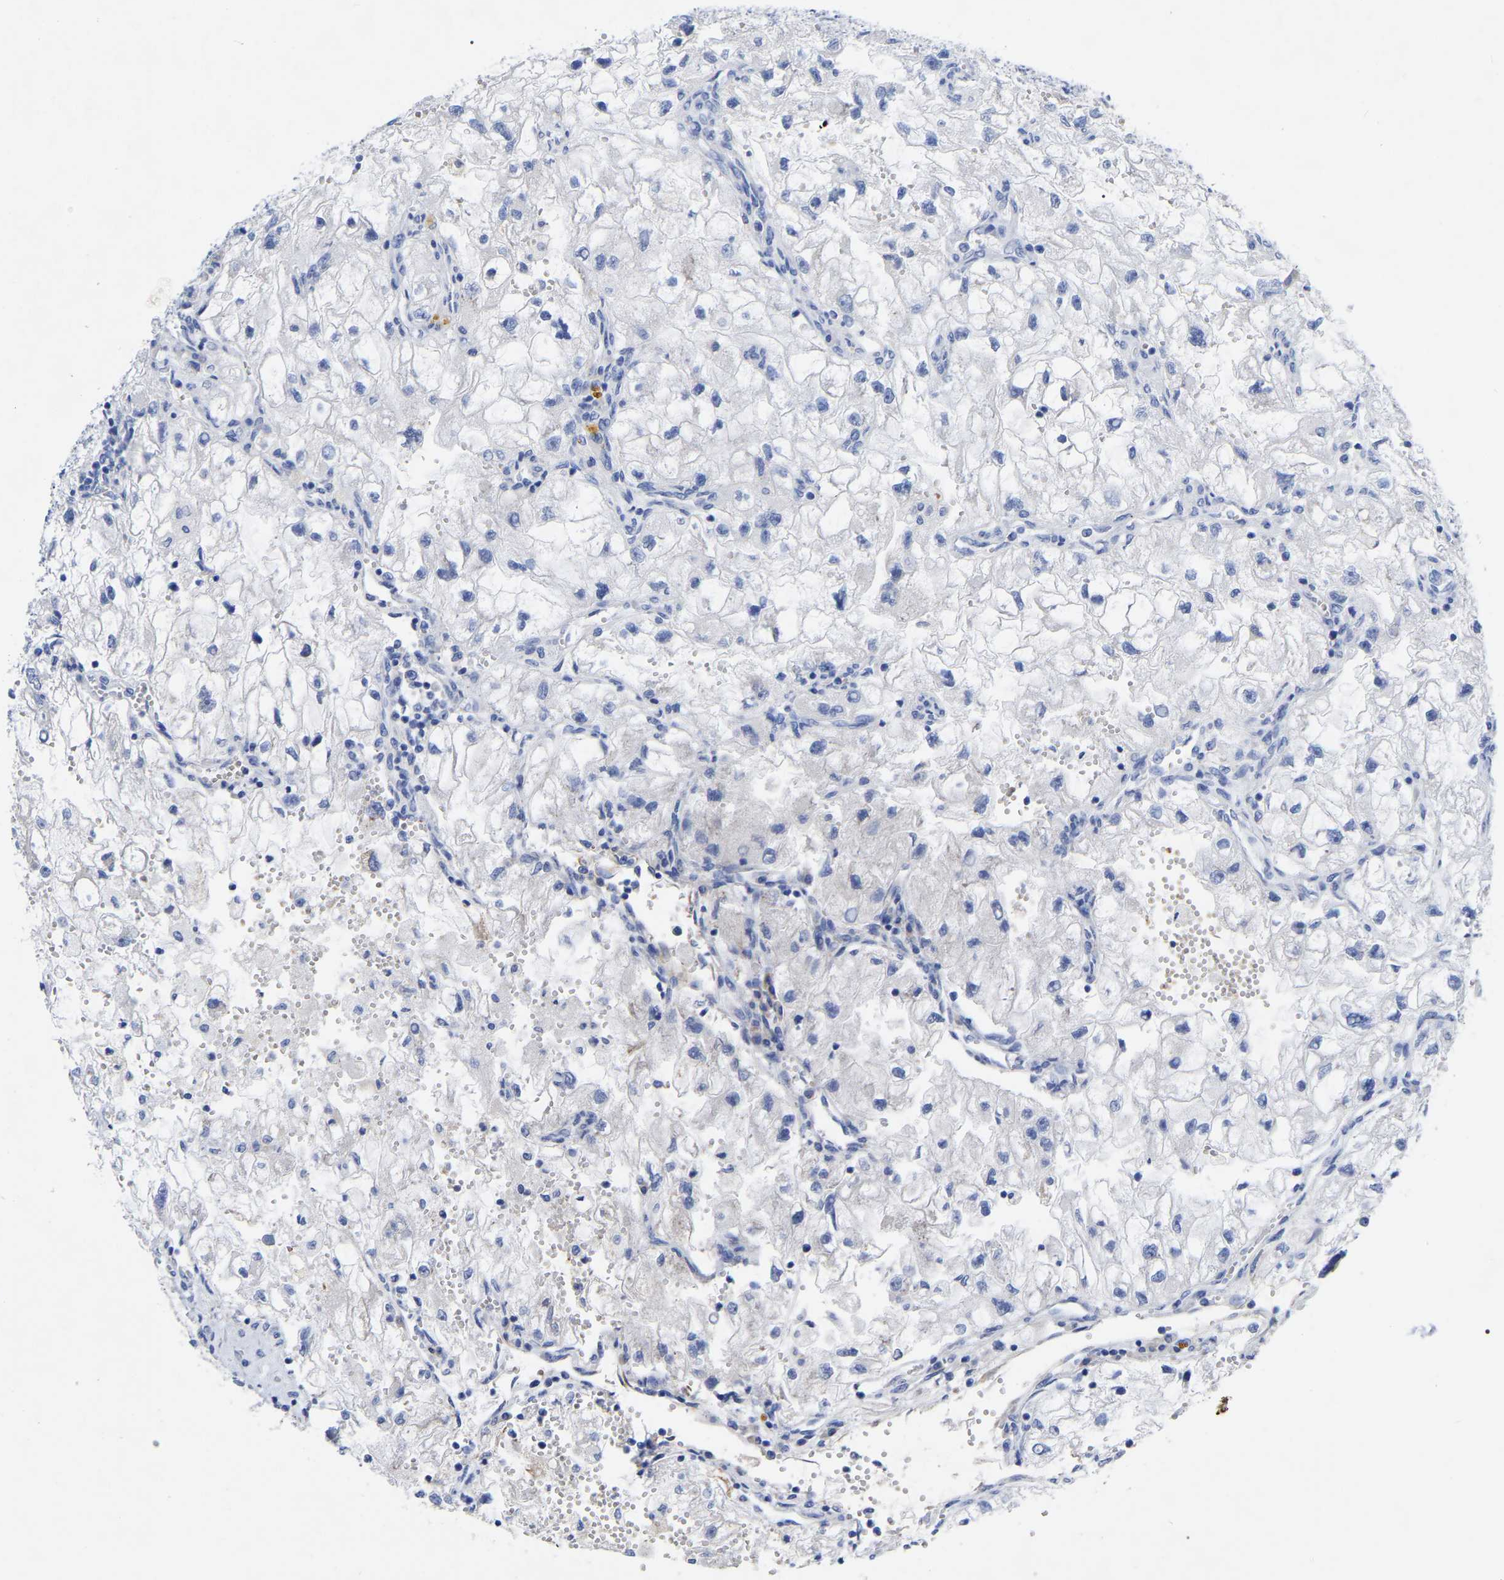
{"staining": {"intensity": "negative", "quantity": "none", "location": "none"}, "tissue": "renal cancer", "cell_type": "Tumor cells", "image_type": "cancer", "snomed": [{"axis": "morphology", "description": "Adenocarcinoma, NOS"}, {"axis": "topography", "description": "Kidney"}], "caption": "An image of human renal cancer (adenocarcinoma) is negative for staining in tumor cells.", "gene": "GDF3", "patient": {"sex": "female", "age": 70}}